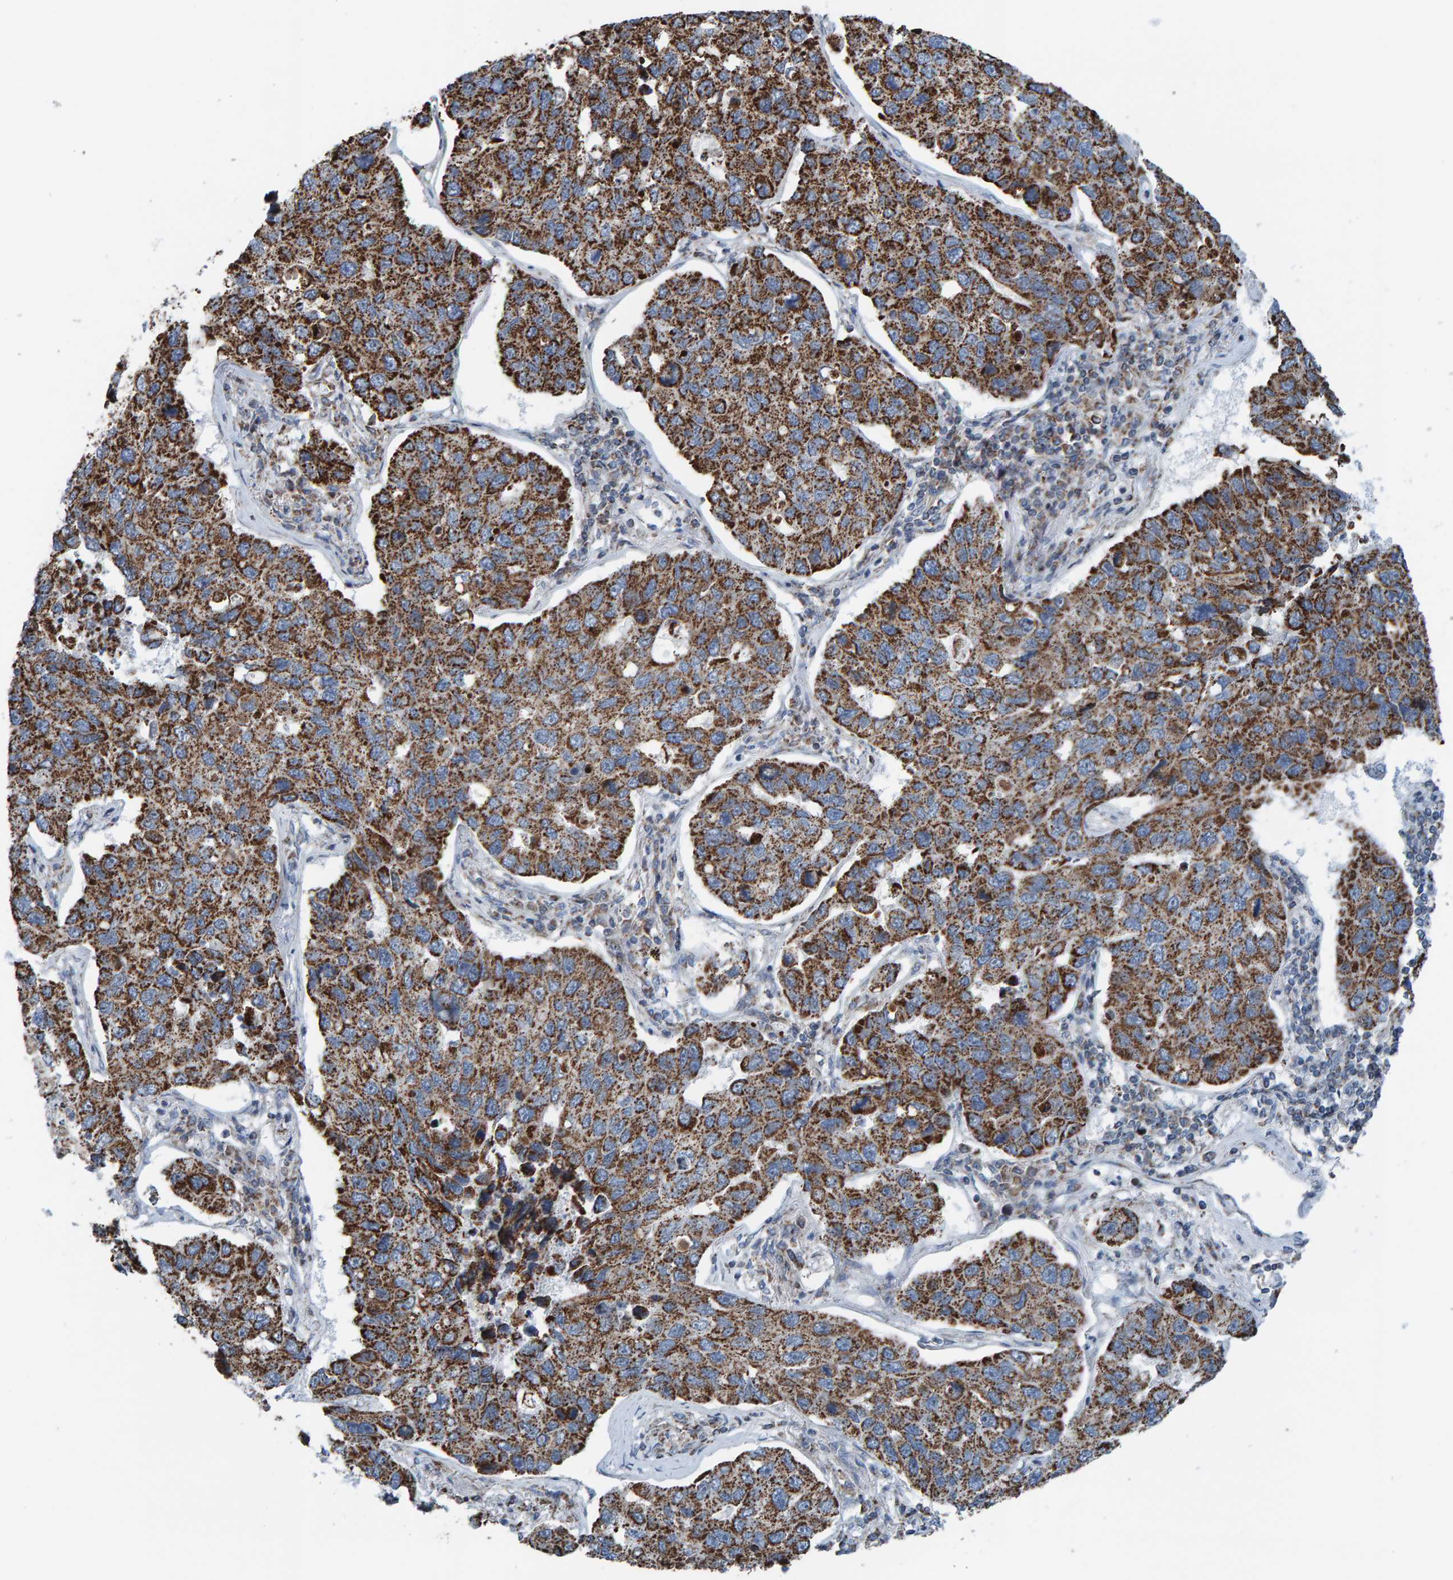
{"staining": {"intensity": "strong", "quantity": ">75%", "location": "cytoplasmic/membranous"}, "tissue": "lung cancer", "cell_type": "Tumor cells", "image_type": "cancer", "snomed": [{"axis": "morphology", "description": "Adenocarcinoma, NOS"}, {"axis": "topography", "description": "Lung"}], "caption": "Lung adenocarcinoma tissue reveals strong cytoplasmic/membranous expression in about >75% of tumor cells, visualized by immunohistochemistry. (IHC, brightfield microscopy, high magnification).", "gene": "ZNF48", "patient": {"sex": "male", "age": 64}}